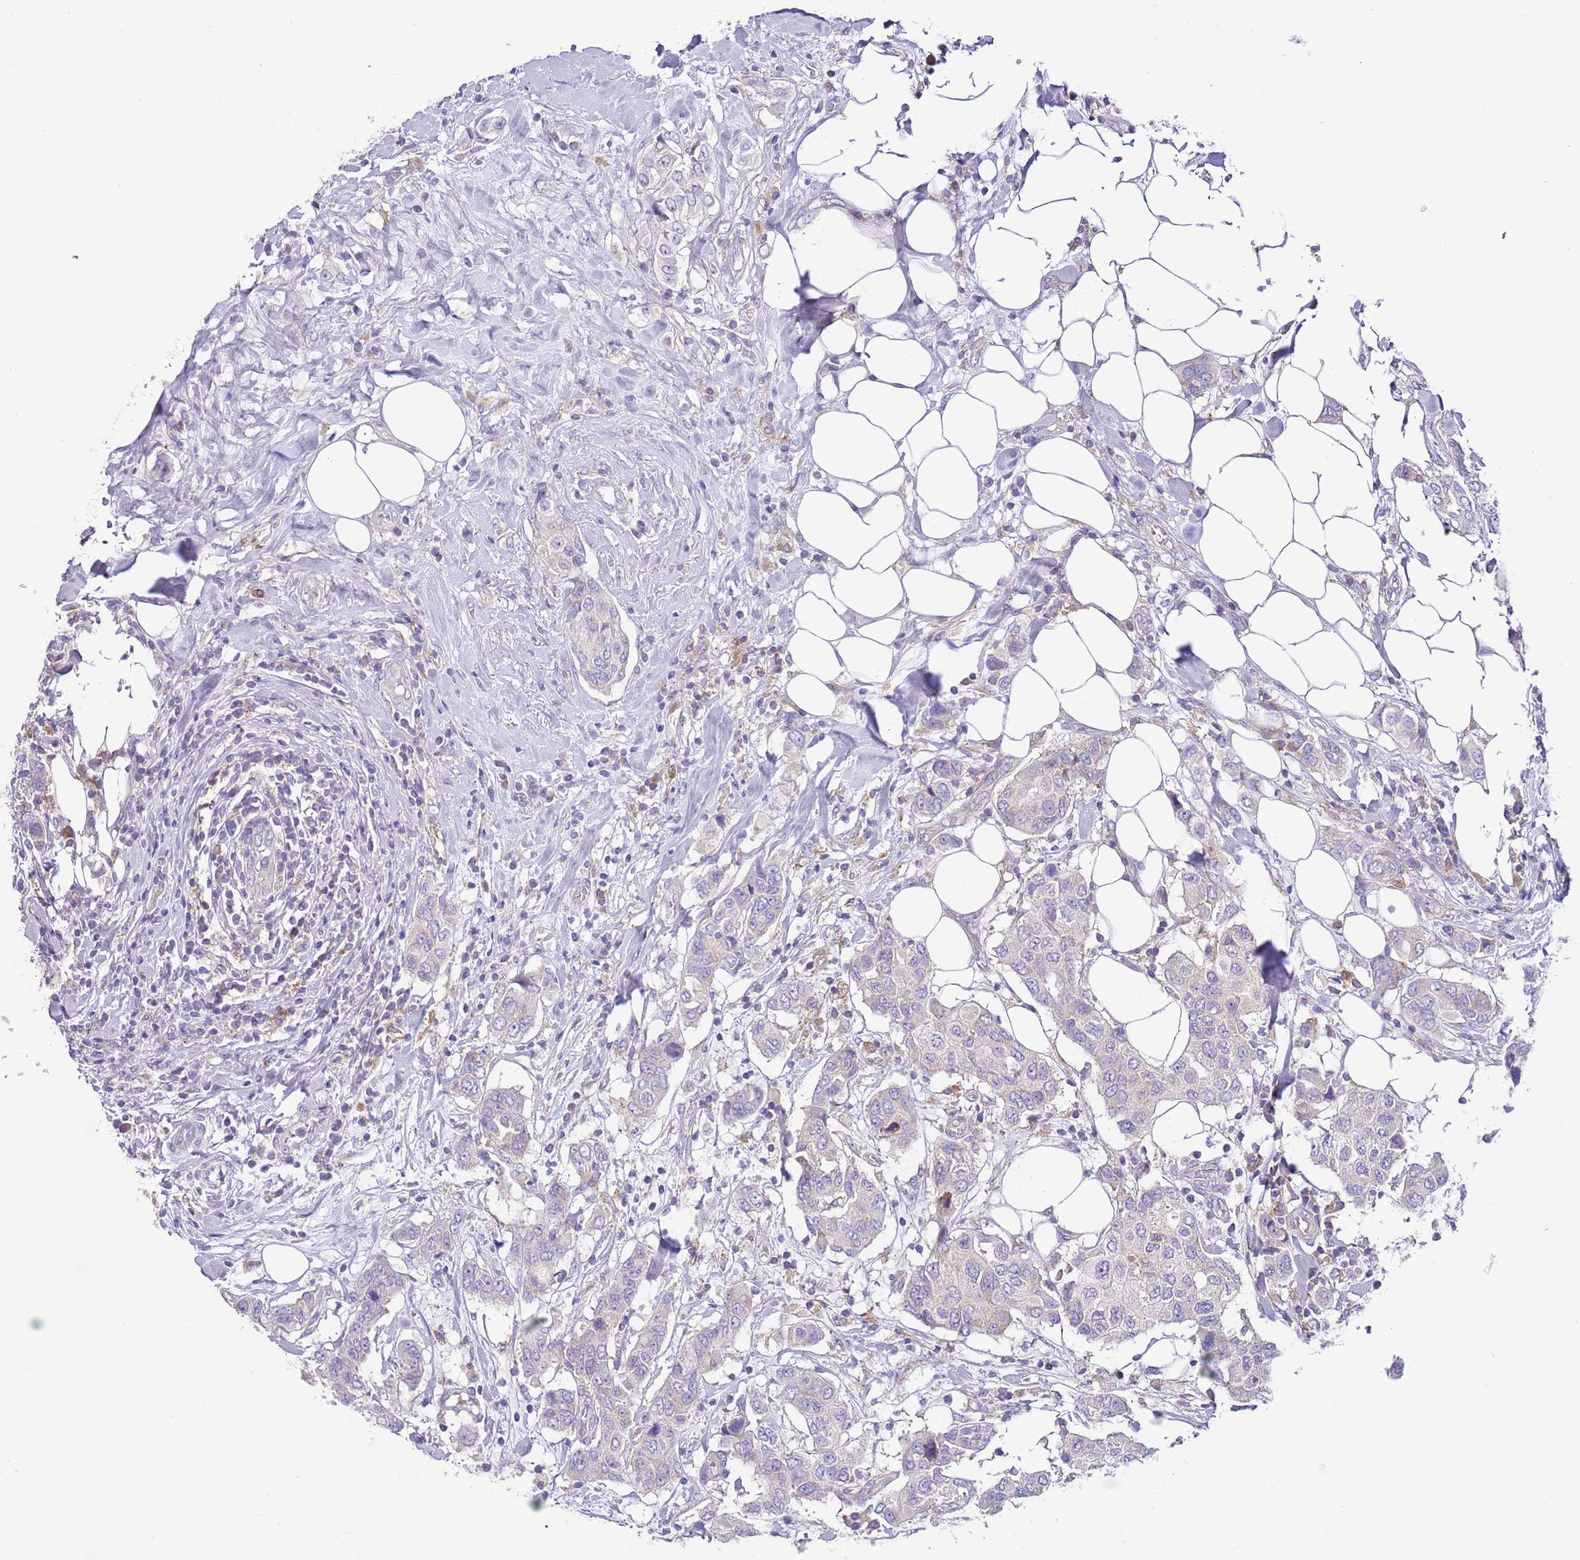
{"staining": {"intensity": "weak", "quantity": "25%-75%", "location": "cytoplasmic/membranous"}, "tissue": "breast cancer", "cell_type": "Tumor cells", "image_type": "cancer", "snomed": [{"axis": "morphology", "description": "Lobular carcinoma"}, {"axis": "topography", "description": "Breast"}], "caption": "A high-resolution image shows immunohistochemistry staining of lobular carcinoma (breast), which reveals weak cytoplasmic/membranous positivity in about 25%-75% of tumor cells.", "gene": "RPS10", "patient": {"sex": "female", "age": 51}}